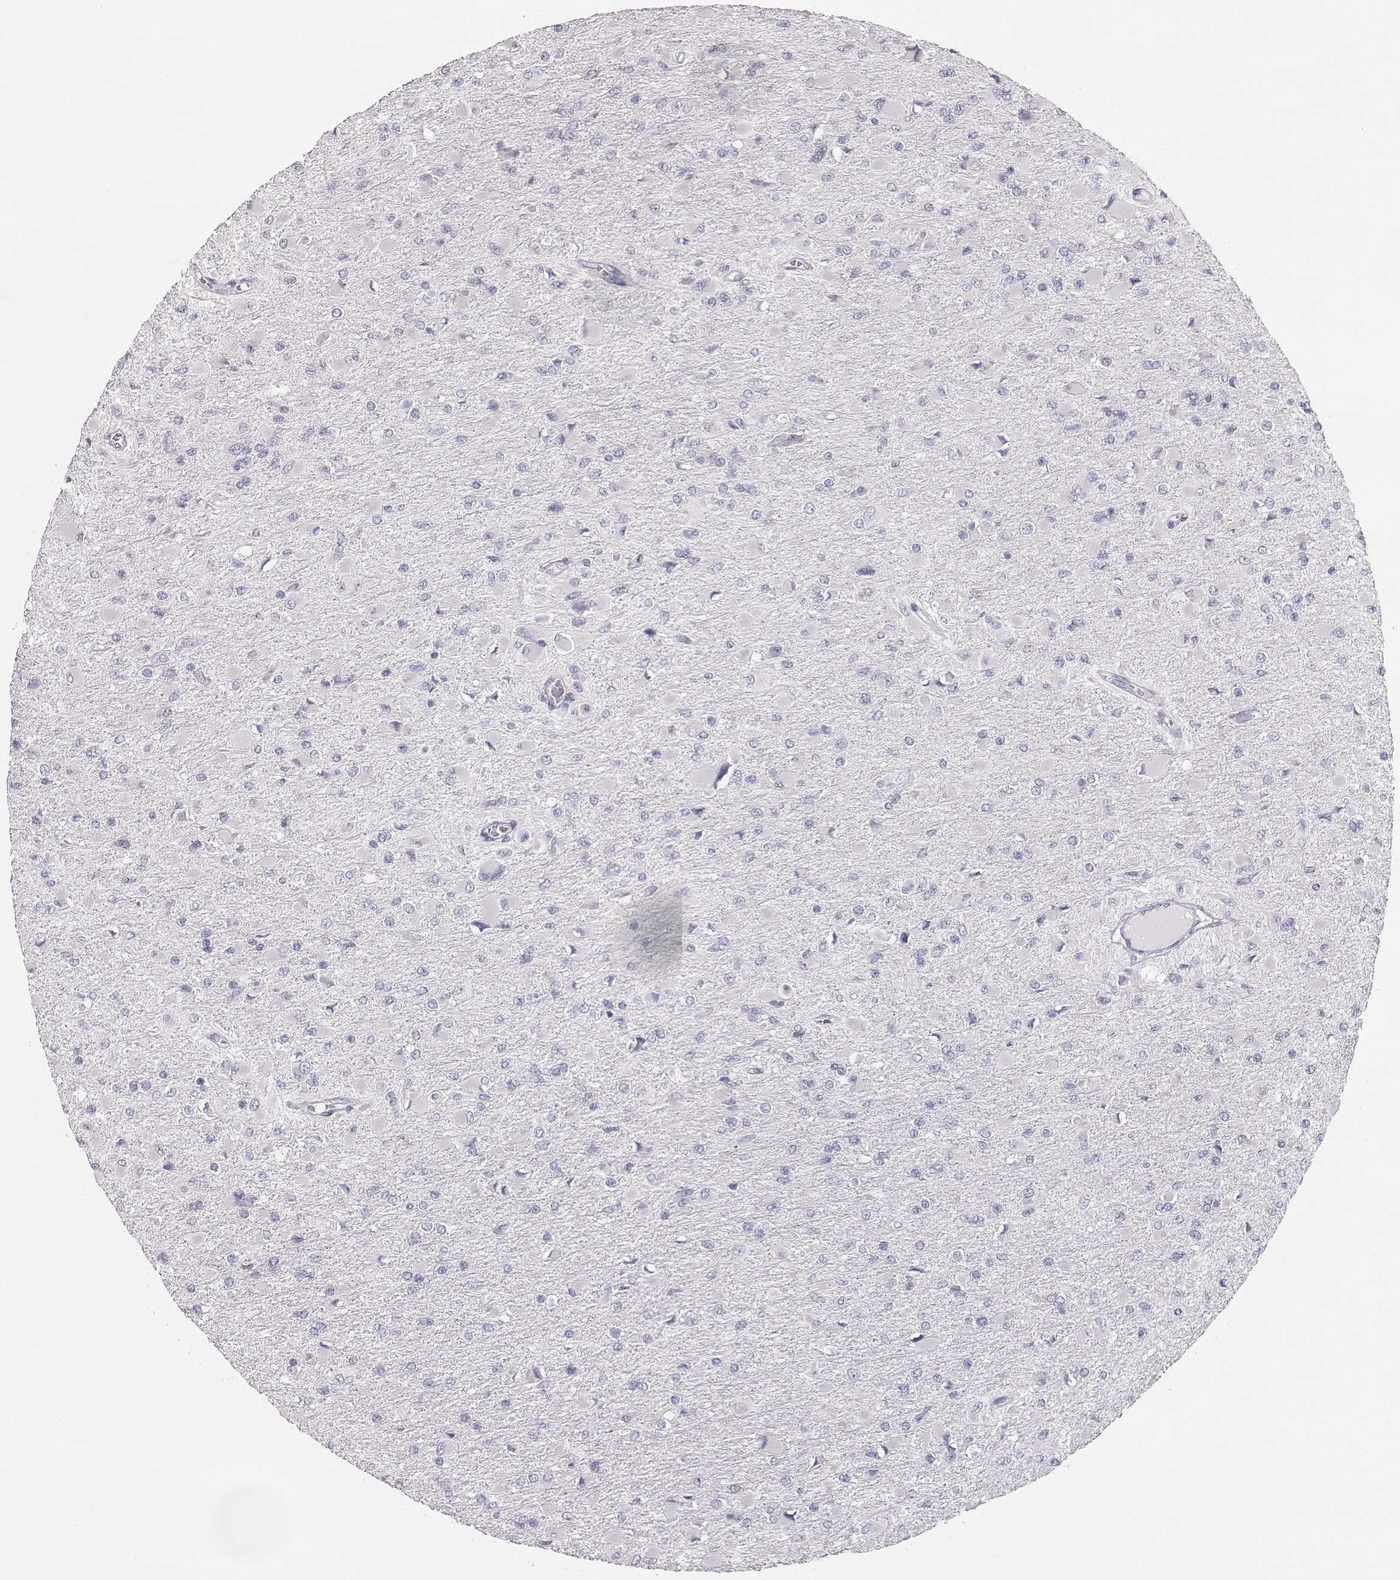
{"staining": {"intensity": "negative", "quantity": "none", "location": "none"}, "tissue": "glioma", "cell_type": "Tumor cells", "image_type": "cancer", "snomed": [{"axis": "morphology", "description": "Glioma, malignant, High grade"}, {"axis": "topography", "description": "Cerebral cortex"}], "caption": "Tumor cells show no significant staining in glioma.", "gene": "GLIPR1L2", "patient": {"sex": "female", "age": 36}}